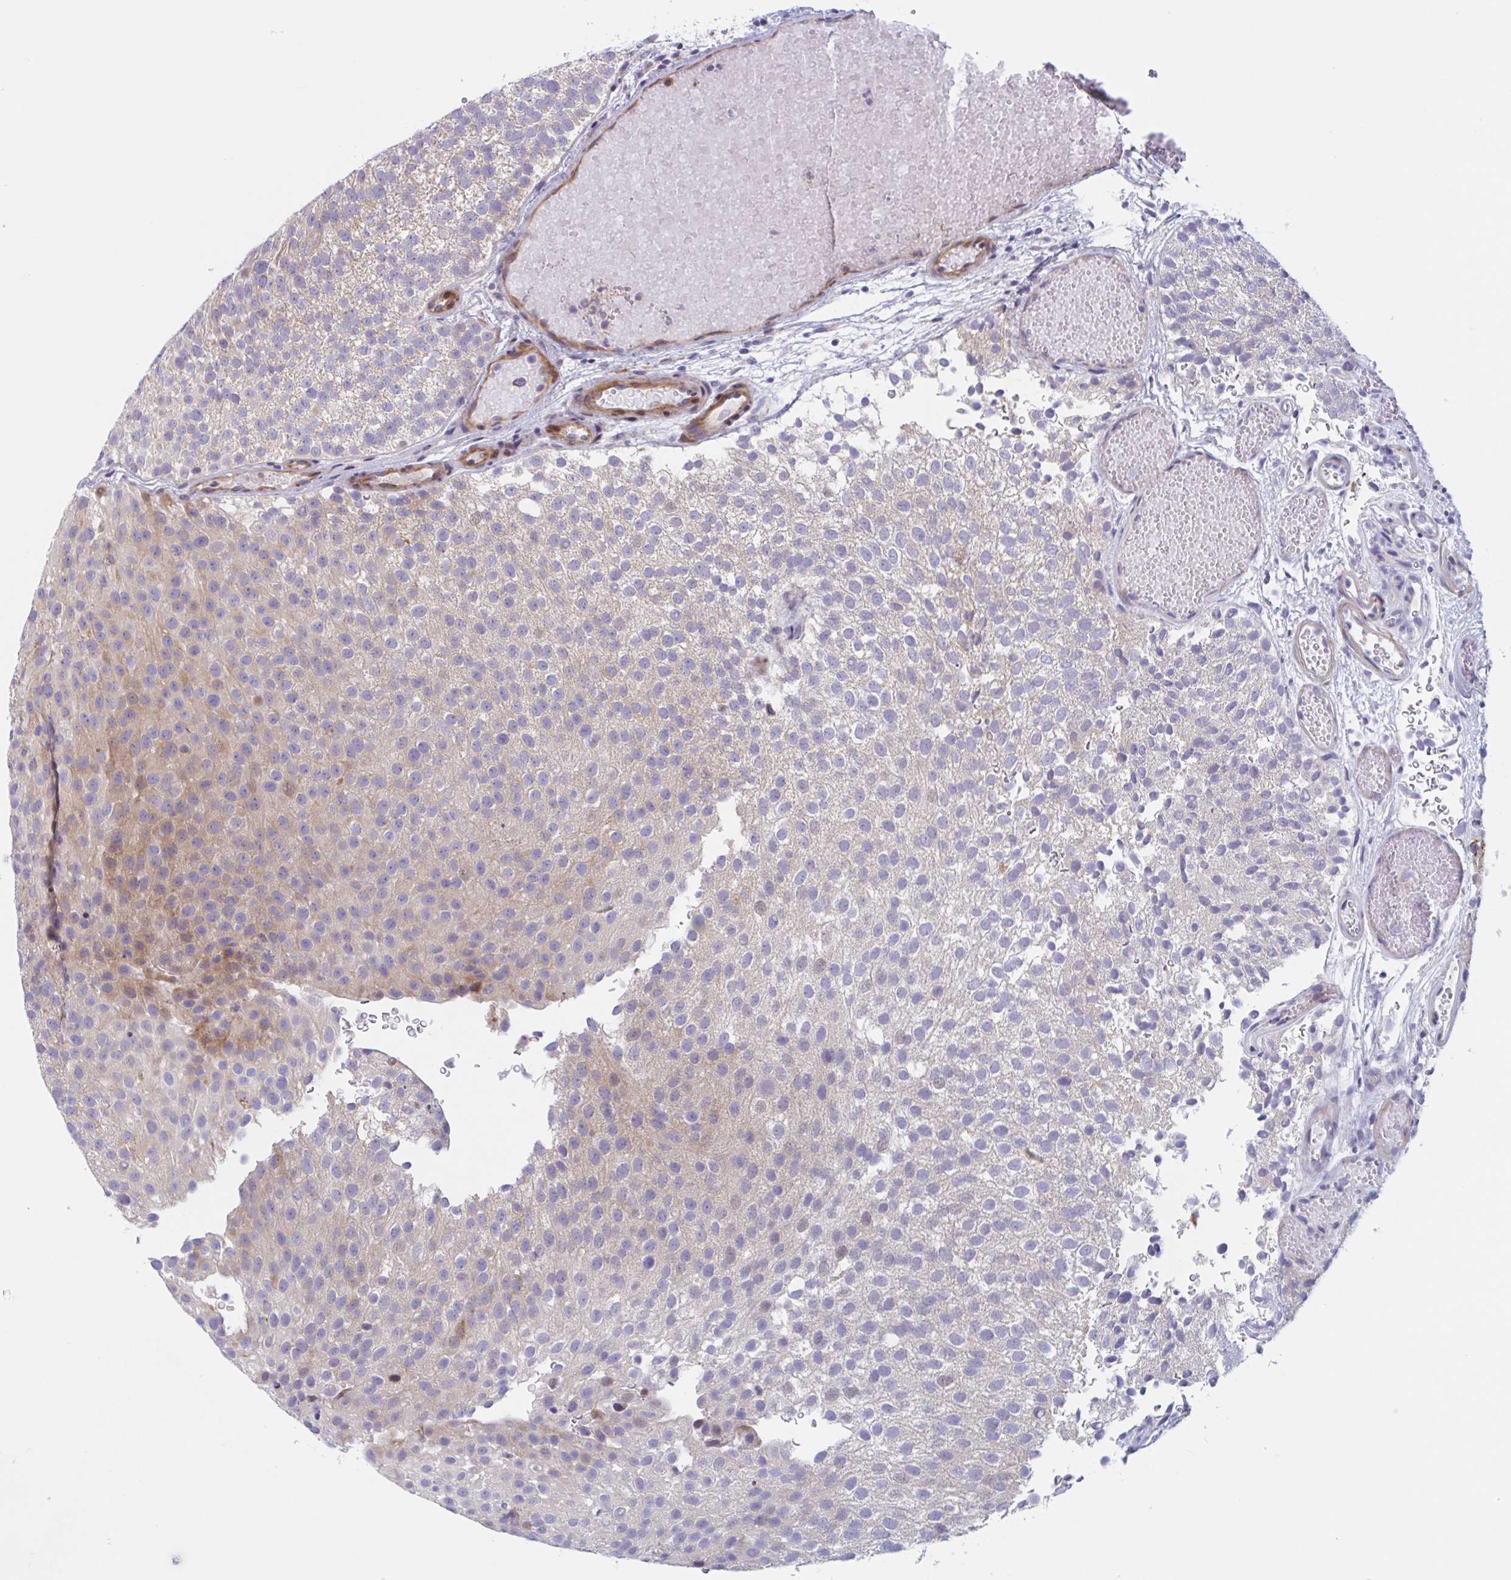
{"staining": {"intensity": "moderate", "quantity": "25%-75%", "location": "cytoplasmic/membranous"}, "tissue": "urothelial cancer", "cell_type": "Tumor cells", "image_type": "cancer", "snomed": [{"axis": "morphology", "description": "Urothelial carcinoma, Low grade"}, {"axis": "topography", "description": "Urinary bladder"}], "caption": "Immunohistochemistry (IHC) photomicrograph of neoplastic tissue: urothelial carcinoma (low-grade) stained using IHC demonstrates medium levels of moderate protein expression localized specifically in the cytoplasmic/membranous of tumor cells, appearing as a cytoplasmic/membranous brown color.", "gene": "DUXA", "patient": {"sex": "male", "age": 78}}